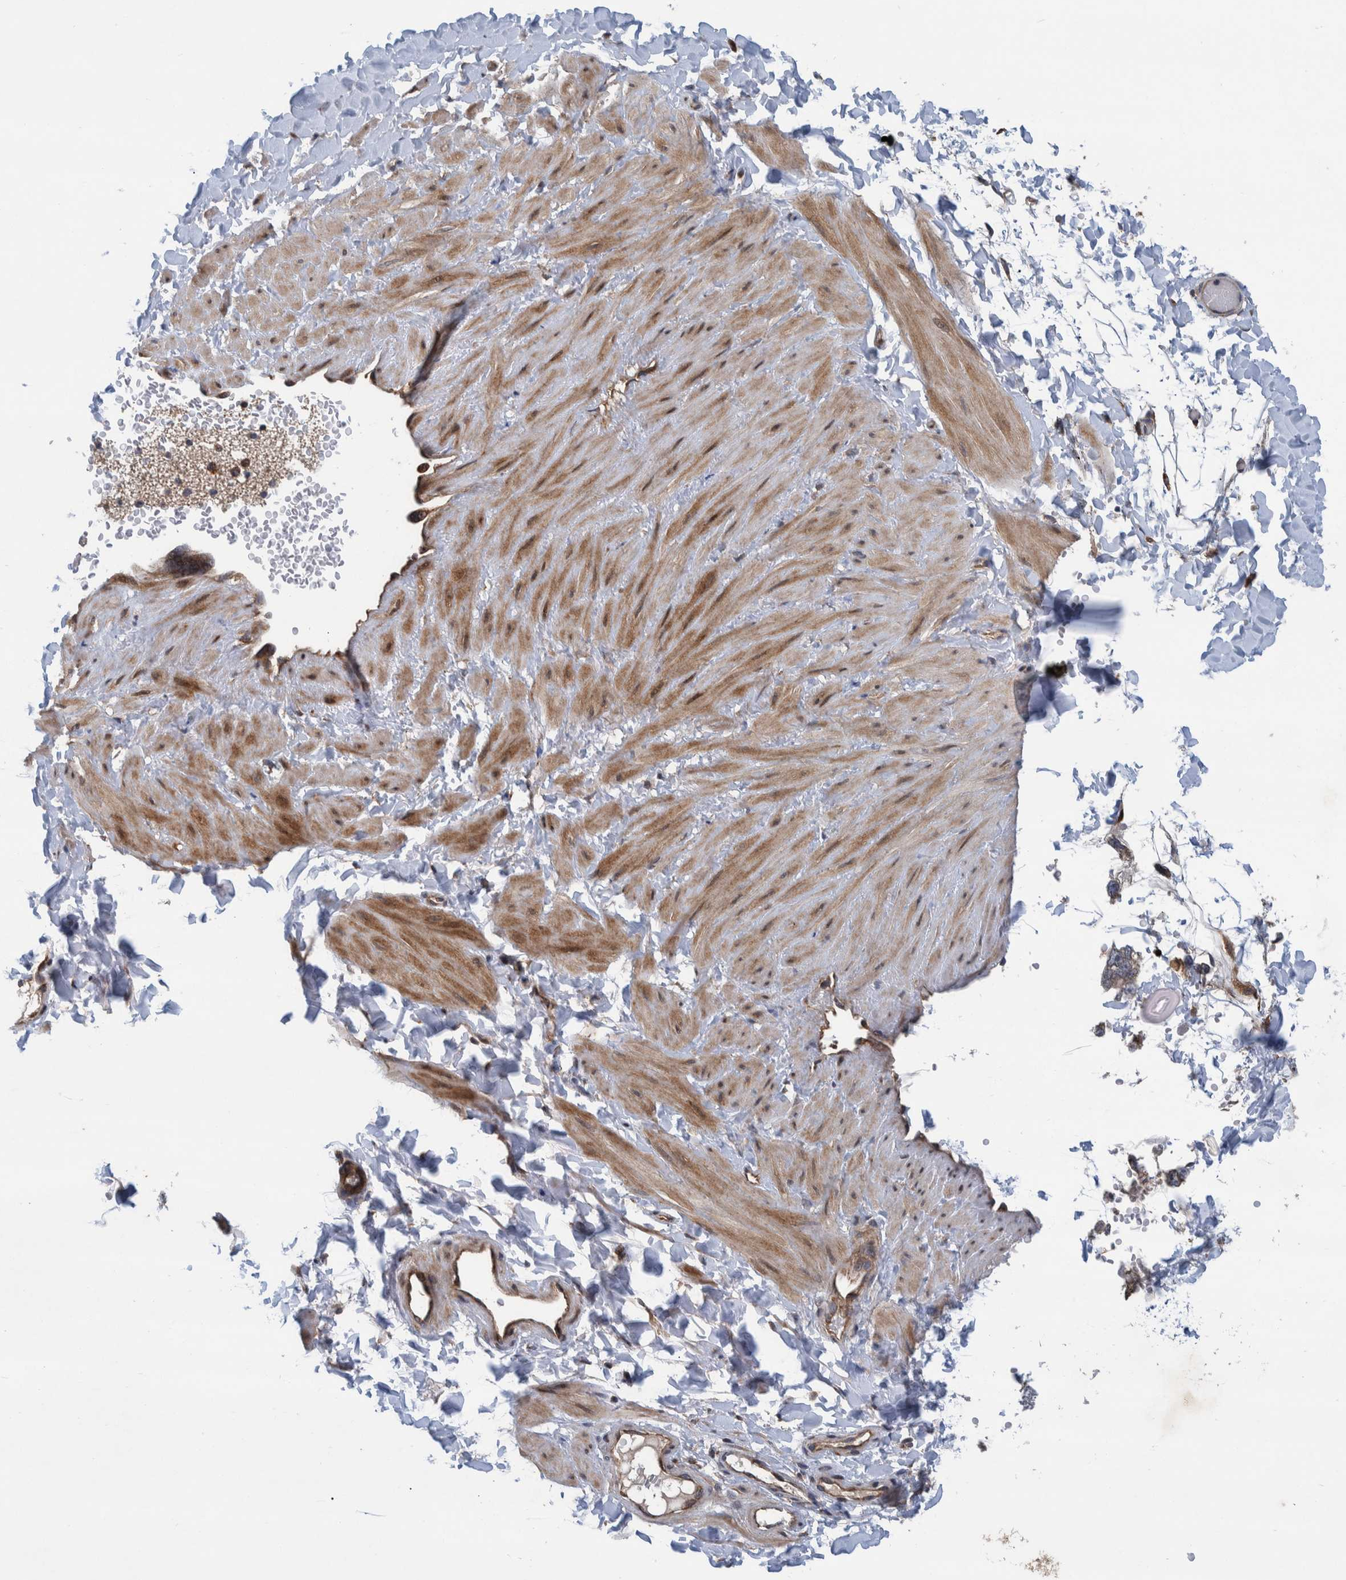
{"staining": {"intensity": "negative", "quantity": "none", "location": "none"}, "tissue": "adipose tissue", "cell_type": "Adipocytes", "image_type": "normal", "snomed": [{"axis": "morphology", "description": "Normal tissue, NOS"}, {"axis": "topography", "description": "Adipose tissue"}, {"axis": "topography", "description": "Vascular tissue"}, {"axis": "topography", "description": "Peripheral nerve tissue"}], "caption": "Immunohistochemistry (IHC) micrograph of benign adipose tissue: human adipose tissue stained with DAB exhibits no significant protein staining in adipocytes. (DAB IHC, high magnification).", "gene": "MRPS7", "patient": {"sex": "male", "age": 25}}